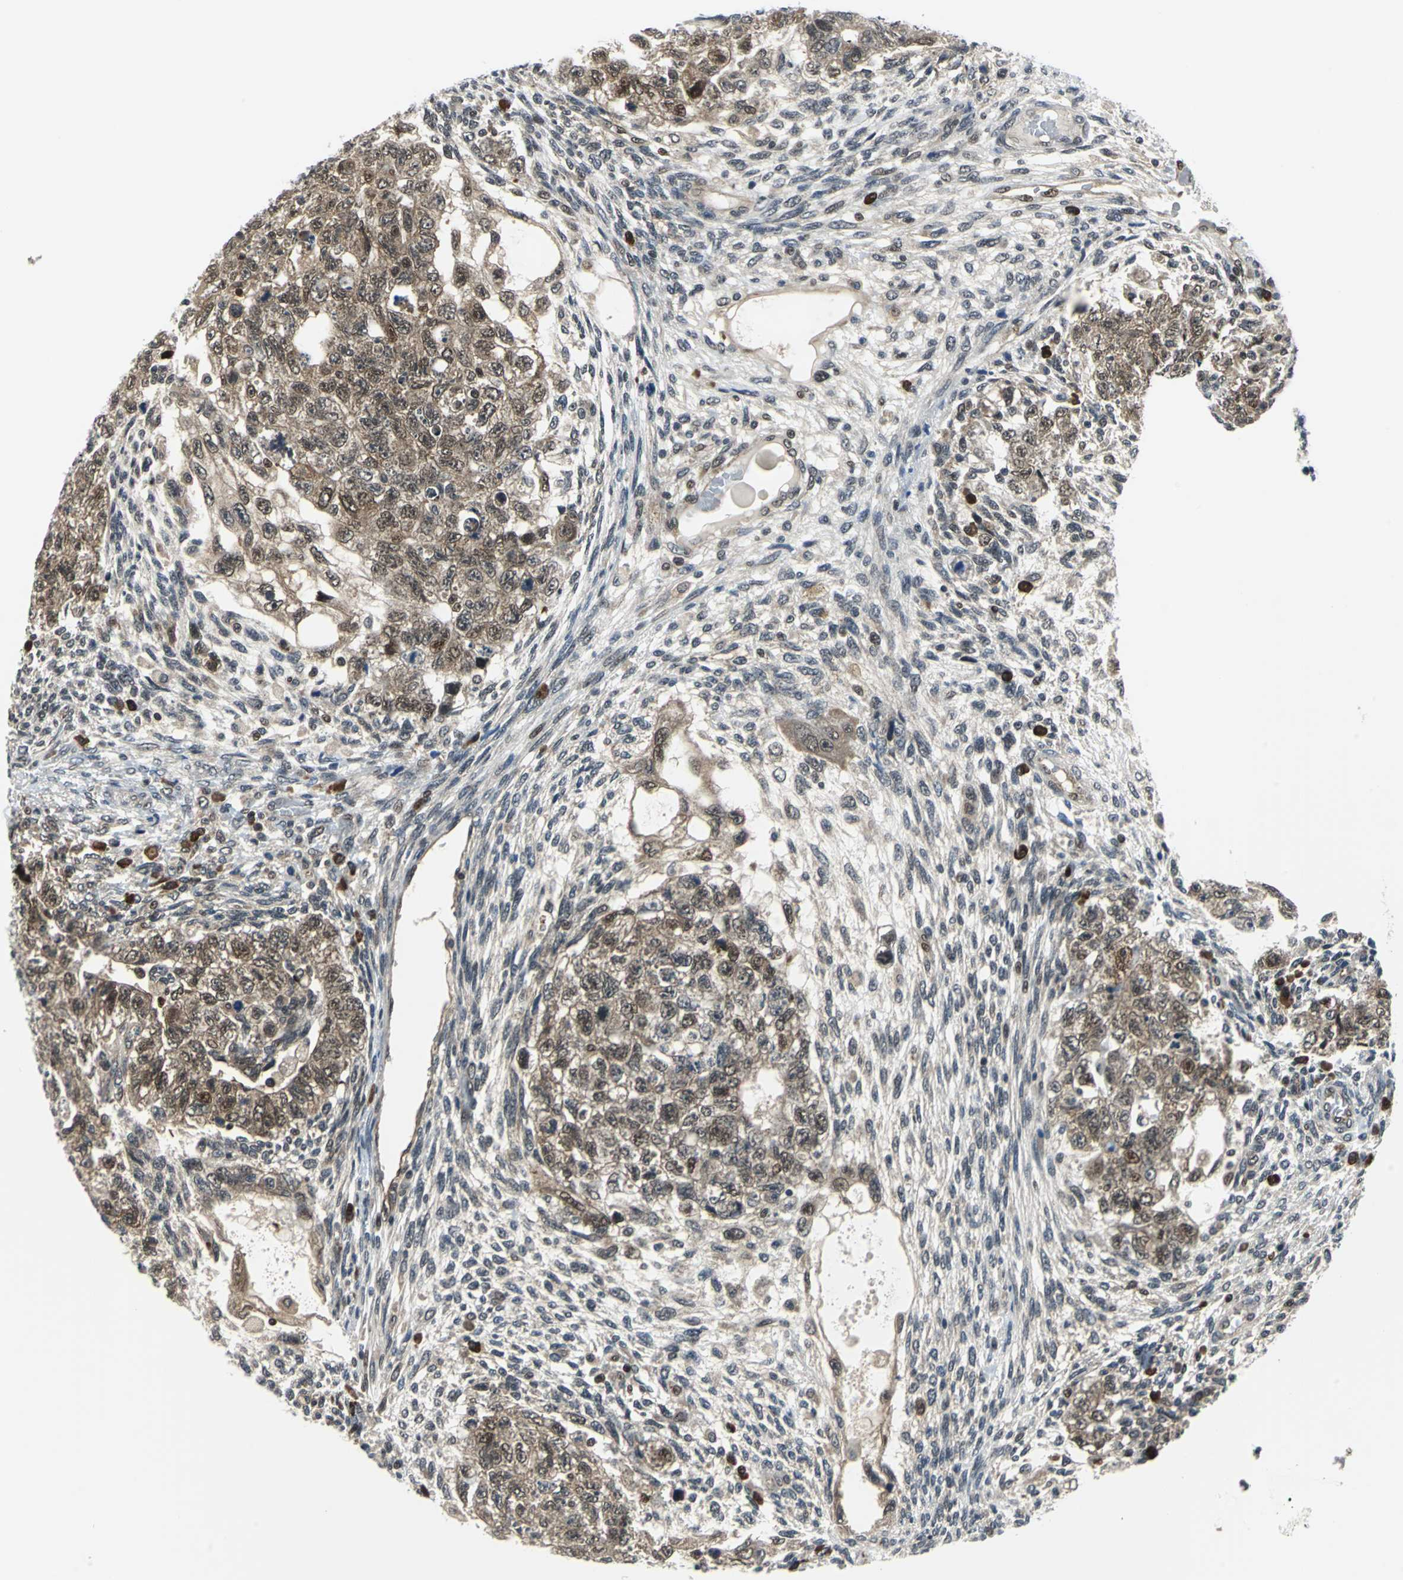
{"staining": {"intensity": "moderate", "quantity": ">75%", "location": "cytoplasmic/membranous,nuclear"}, "tissue": "testis cancer", "cell_type": "Tumor cells", "image_type": "cancer", "snomed": [{"axis": "morphology", "description": "Normal tissue, NOS"}, {"axis": "morphology", "description": "Carcinoma, Embryonal, NOS"}, {"axis": "topography", "description": "Testis"}], "caption": "Testis embryonal carcinoma stained with a protein marker displays moderate staining in tumor cells.", "gene": "POLR3K", "patient": {"sex": "male", "age": 36}}